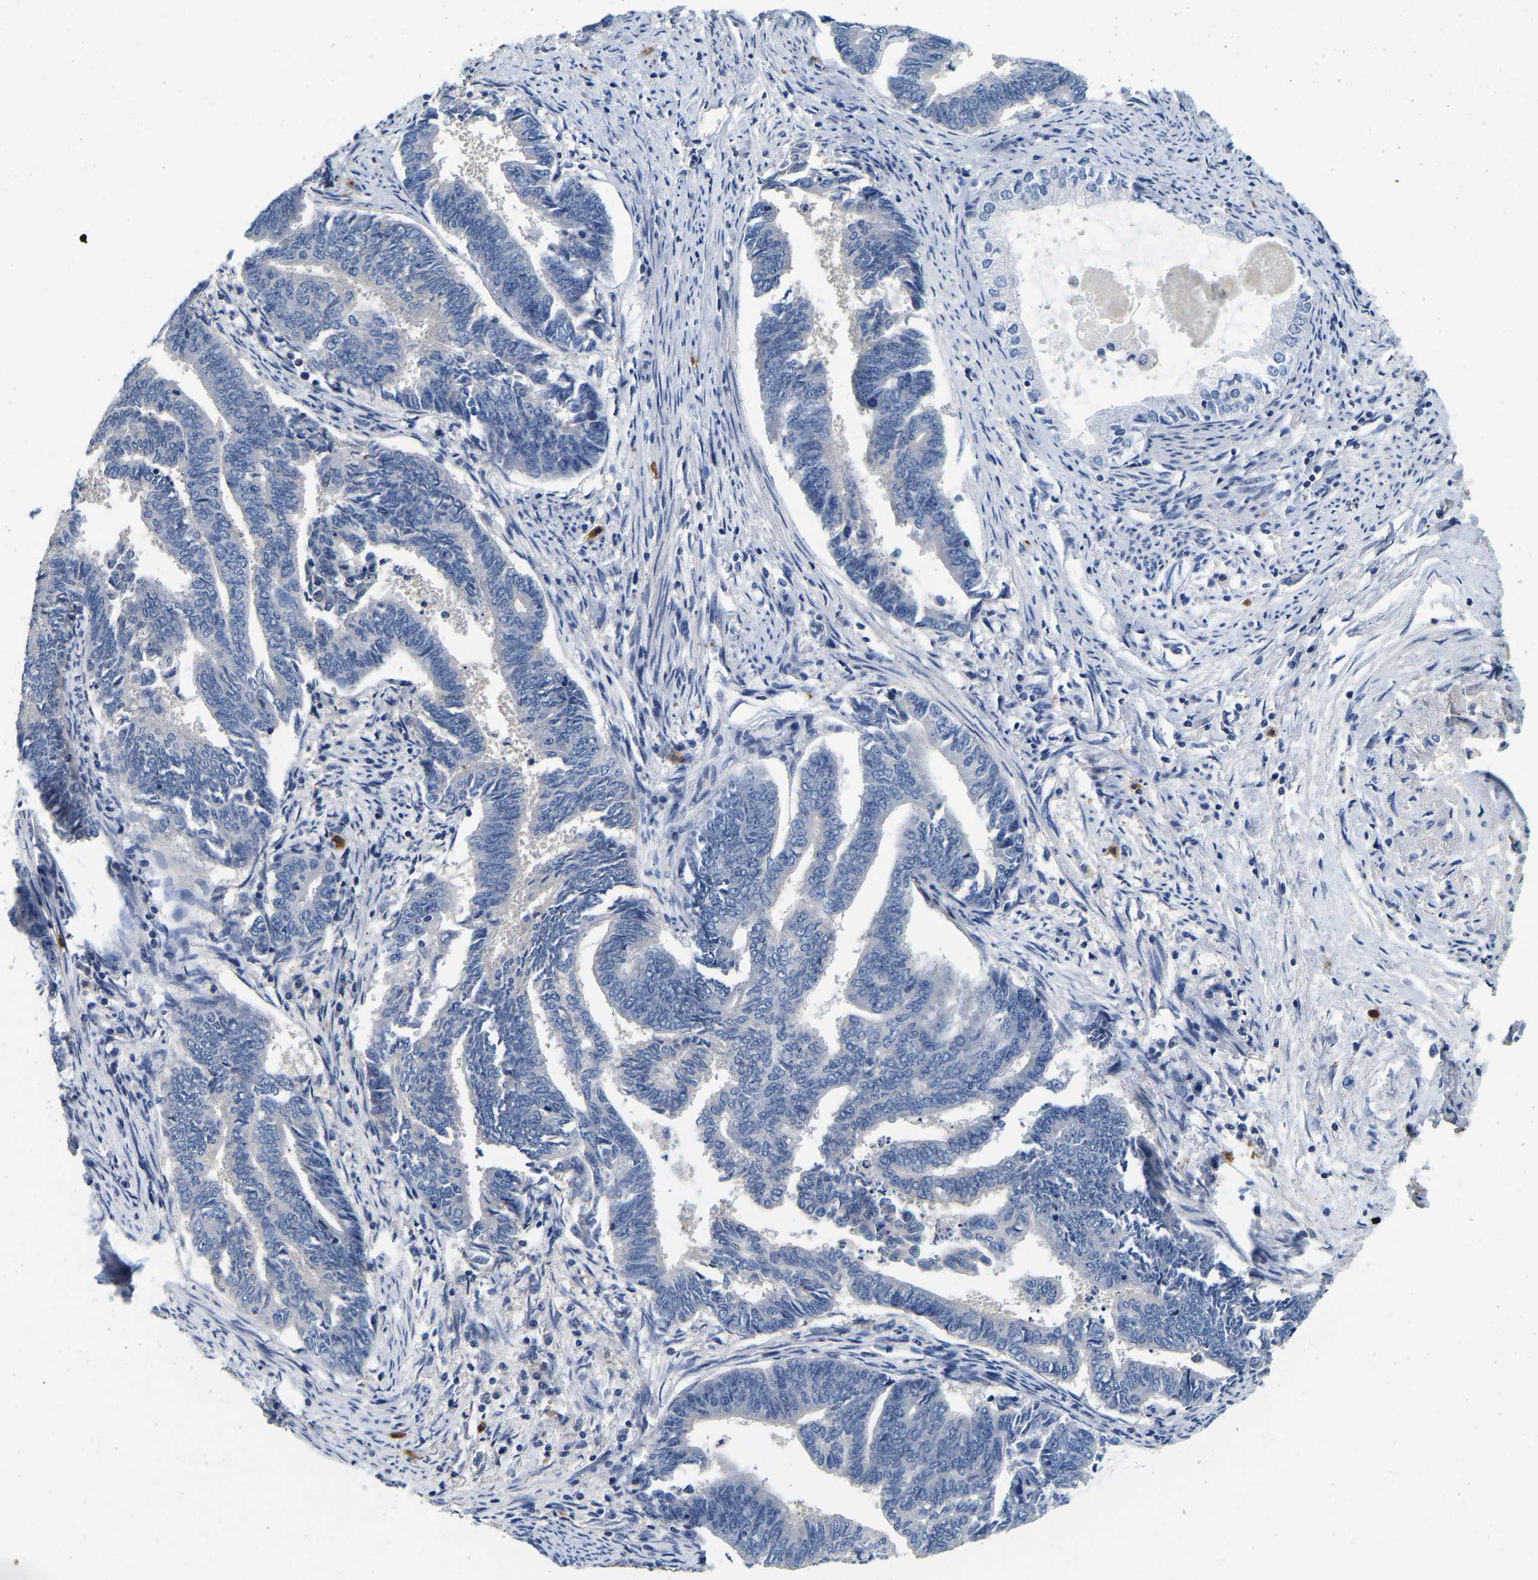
{"staining": {"intensity": "negative", "quantity": "none", "location": "none"}, "tissue": "endometrial cancer", "cell_type": "Tumor cells", "image_type": "cancer", "snomed": [{"axis": "morphology", "description": "Adenocarcinoma, NOS"}, {"axis": "topography", "description": "Endometrium"}], "caption": "Immunohistochemistry photomicrograph of neoplastic tissue: endometrial adenocarcinoma stained with DAB (3,3'-diaminobenzidine) demonstrates no significant protein expression in tumor cells.", "gene": "RAB27B", "patient": {"sex": "female", "age": 86}}